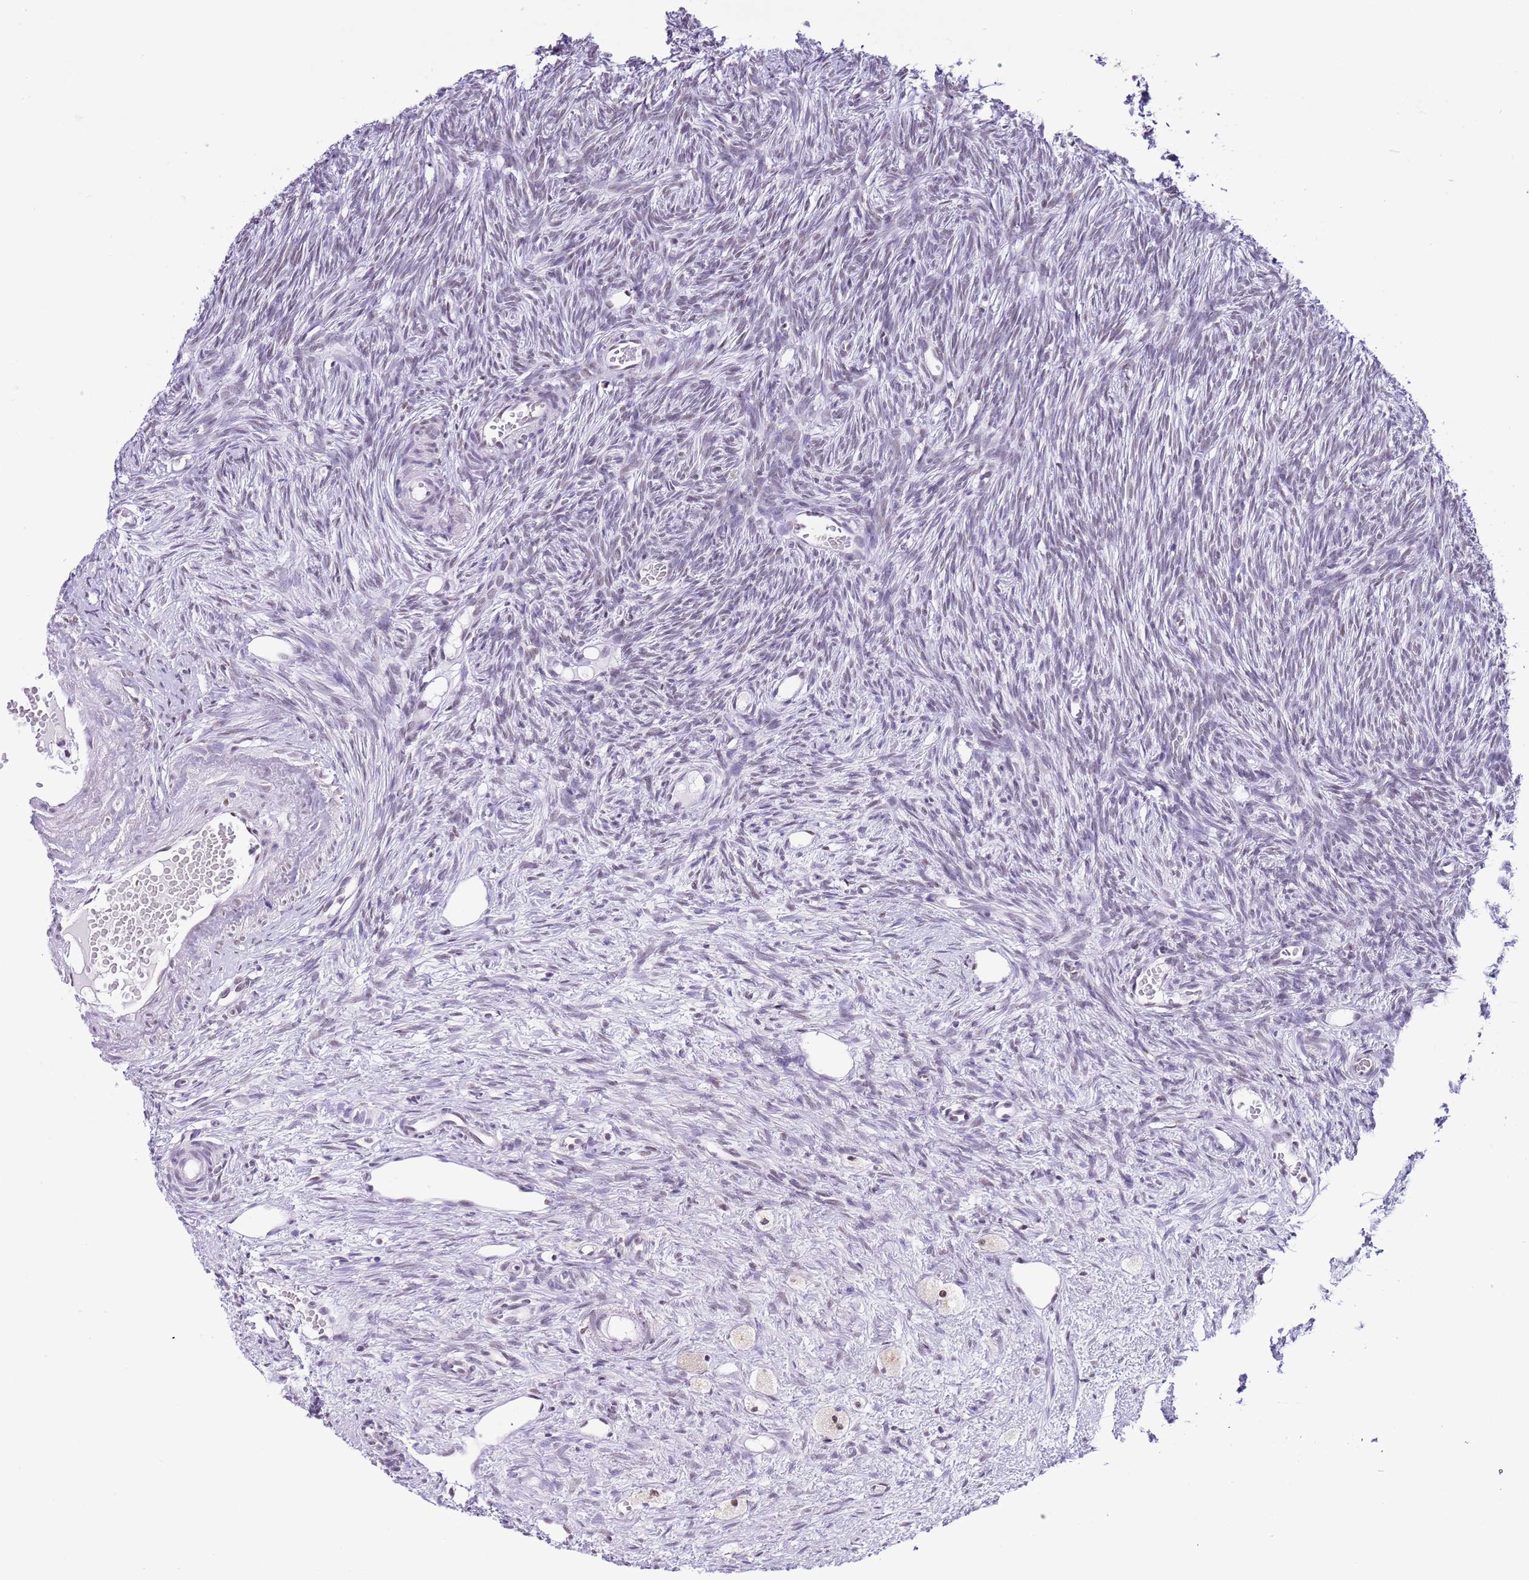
{"staining": {"intensity": "weak", "quantity": "25%-75%", "location": "nuclear"}, "tissue": "ovary", "cell_type": "Ovarian stroma cells", "image_type": "normal", "snomed": [{"axis": "morphology", "description": "Normal tissue, NOS"}, {"axis": "topography", "description": "Ovary"}], "caption": "Protein staining reveals weak nuclear staining in about 25%-75% of ovarian stroma cells in benign ovary. Using DAB (brown) and hematoxylin (blue) stains, captured at high magnification using brightfield microscopy.", "gene": "SF3A2", "patient": {"sex": "female", "age": 51}}